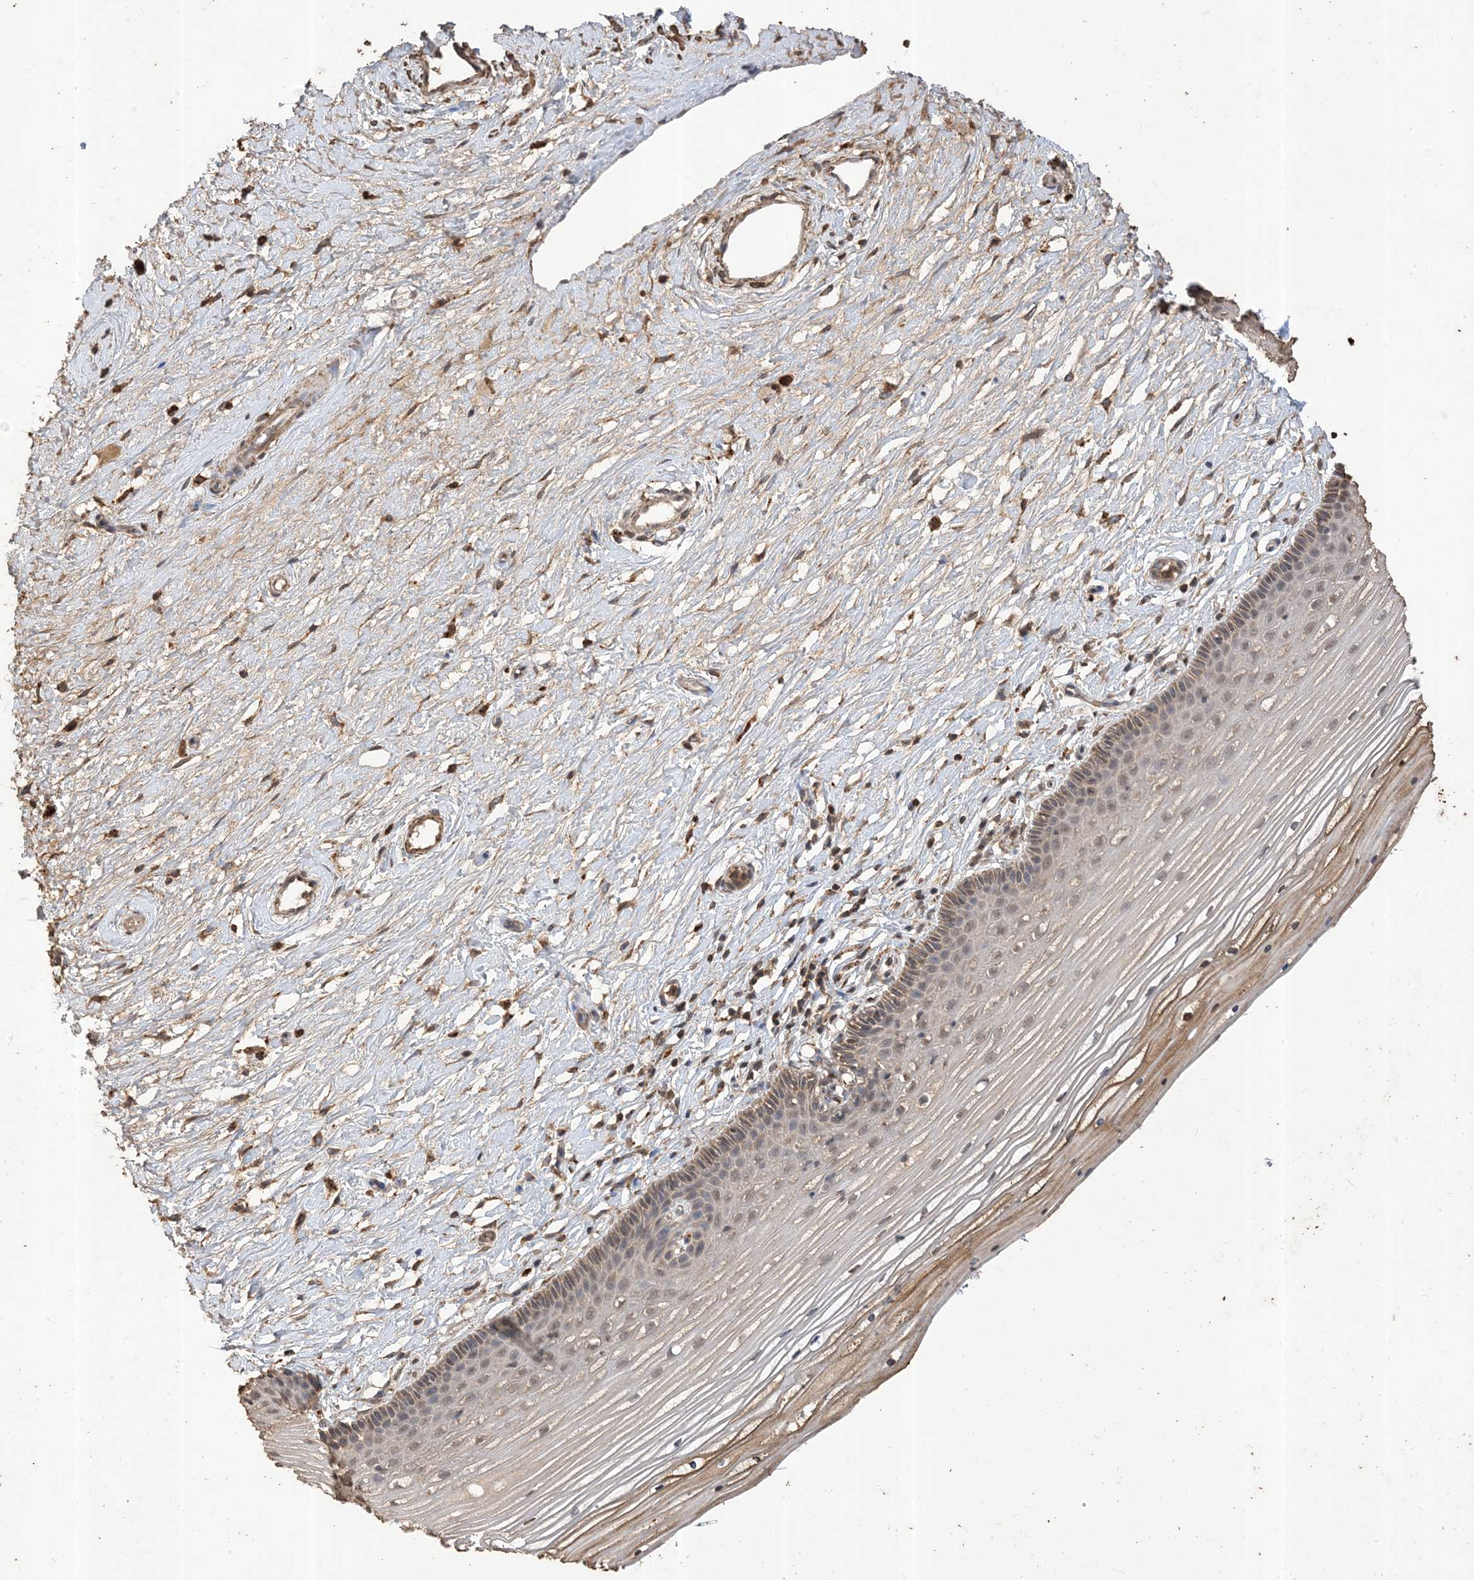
{"staining": {"intensity": "weak", "quantity": "<25%", "location": "cytoplasmic/membranous"}, "tissue": "vagina", "cell_type": "Squamous epithelial cells", "image_type": "normal", "snomed": [{"axis": "morphology", "description": "Normal tissue, NOS"}, {"axis": "topography", "description": "Vagina"}, {"axis": "topography", "description": "Cervix"}], "caption": "DAB immunohistochemical staining of benign human vagina exhibits no significant positivity in squamous epithelial cells. The staining is performed using DAB brown chromogen with nuclei counter-stained in using hematoxylin.", "gene": "HPS4", "patient": {"sex": "female", "age": 40}}